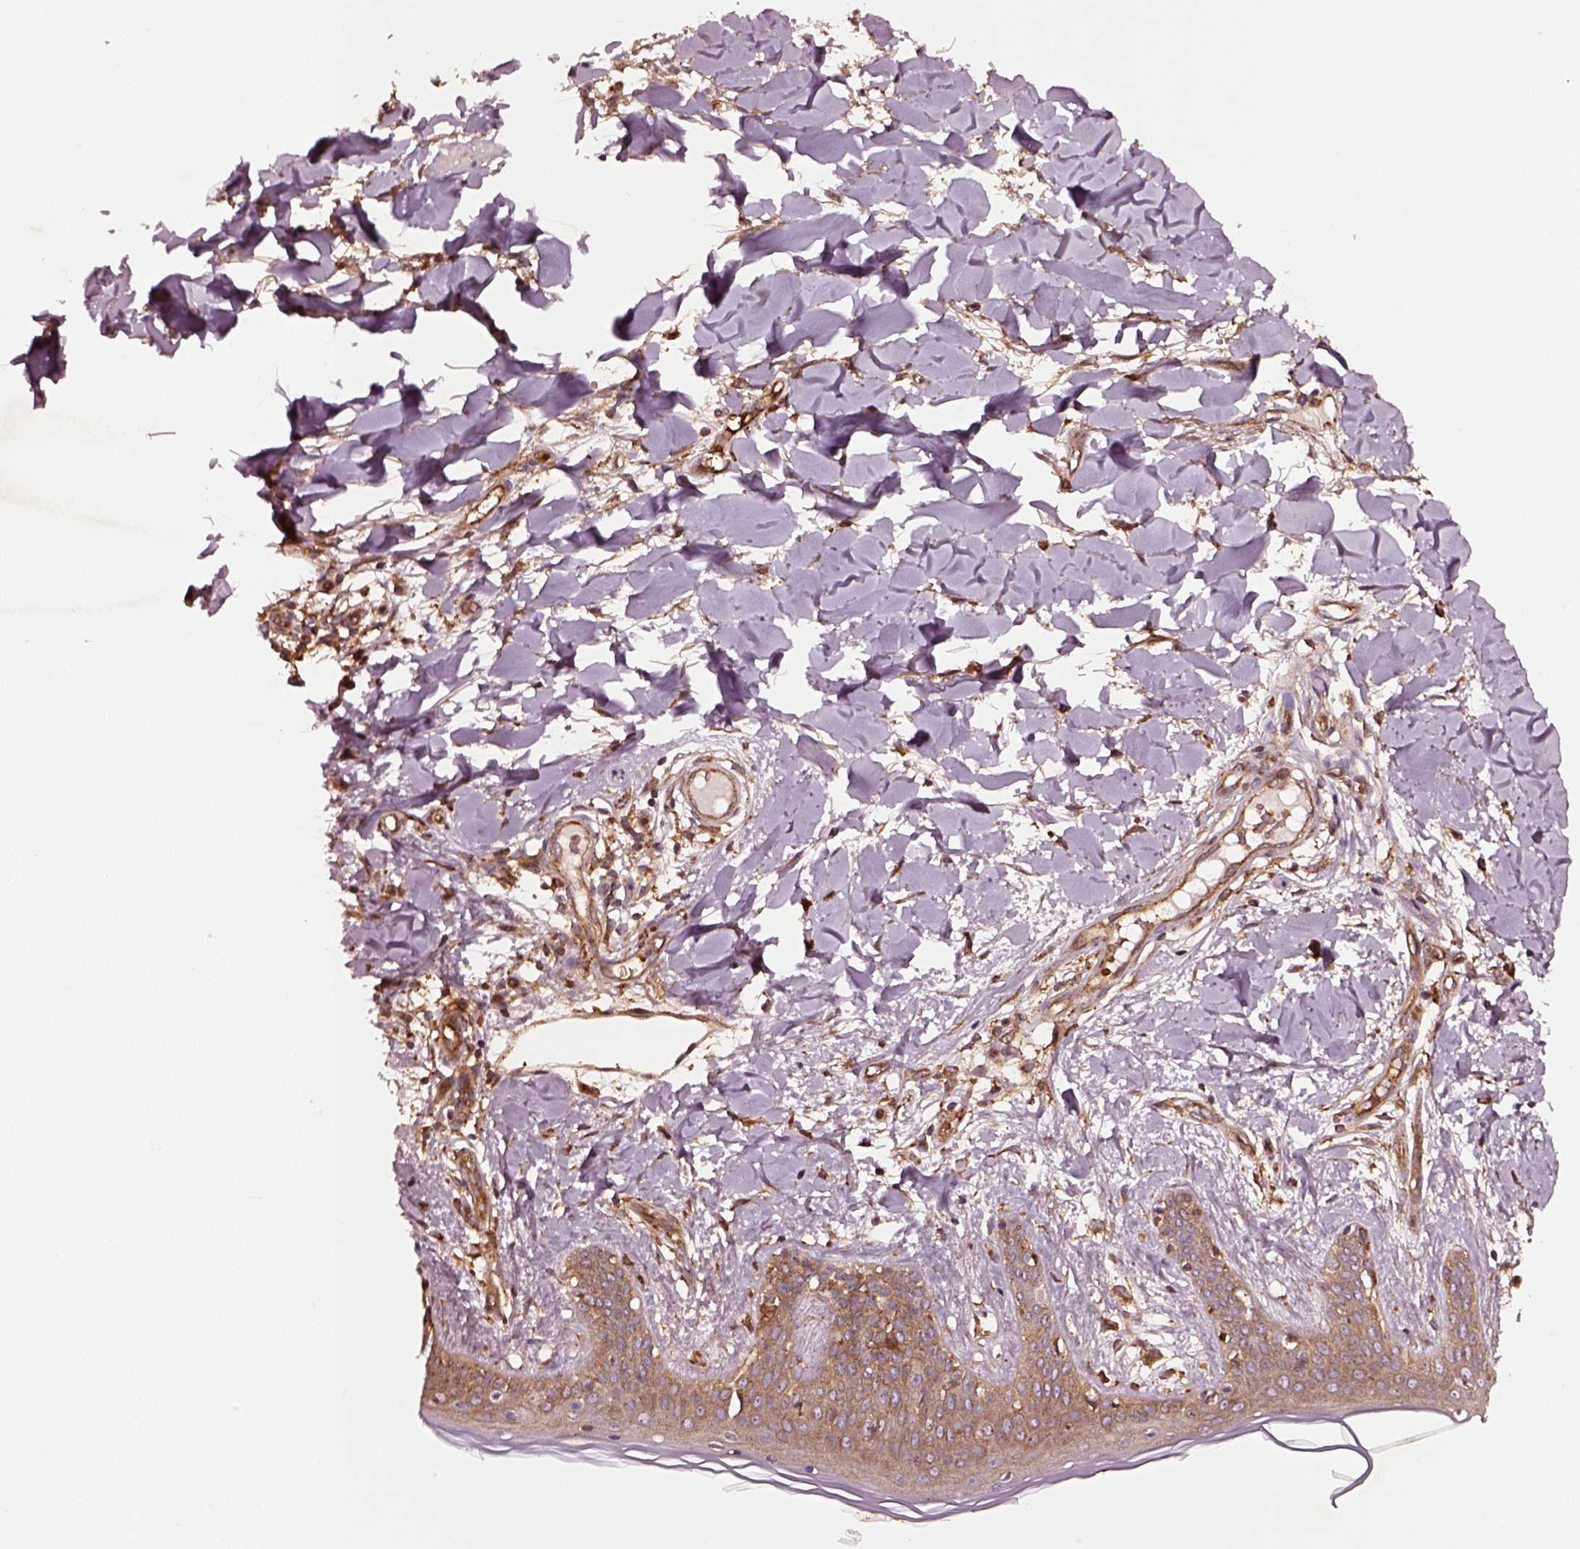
{"staining": {"intensity": "moderate", "quantity": ">75%", "location": "cytoplasmic/membranous"}, "tissue": "skin", "cell_type": "Fibroblasts", "image_type": "normal", "snomed": [{"axis": "morphology", "description": "Normal tissue, NOS"}, {"axis": "topography", "description": "Skin"}], "caption": "A brown stain shows moderate cytoplasmic/membranous expression of a protein in fibroblasts of benign human skin. The staining is performed using DAB (3,3'-diaminobenzidine) brown chromogen to label protein expression. The nuclei are counter-stained blue using hematoxylin.", "gene": "WASHC2A", "patient": {"sex": "female", "age": 34}}